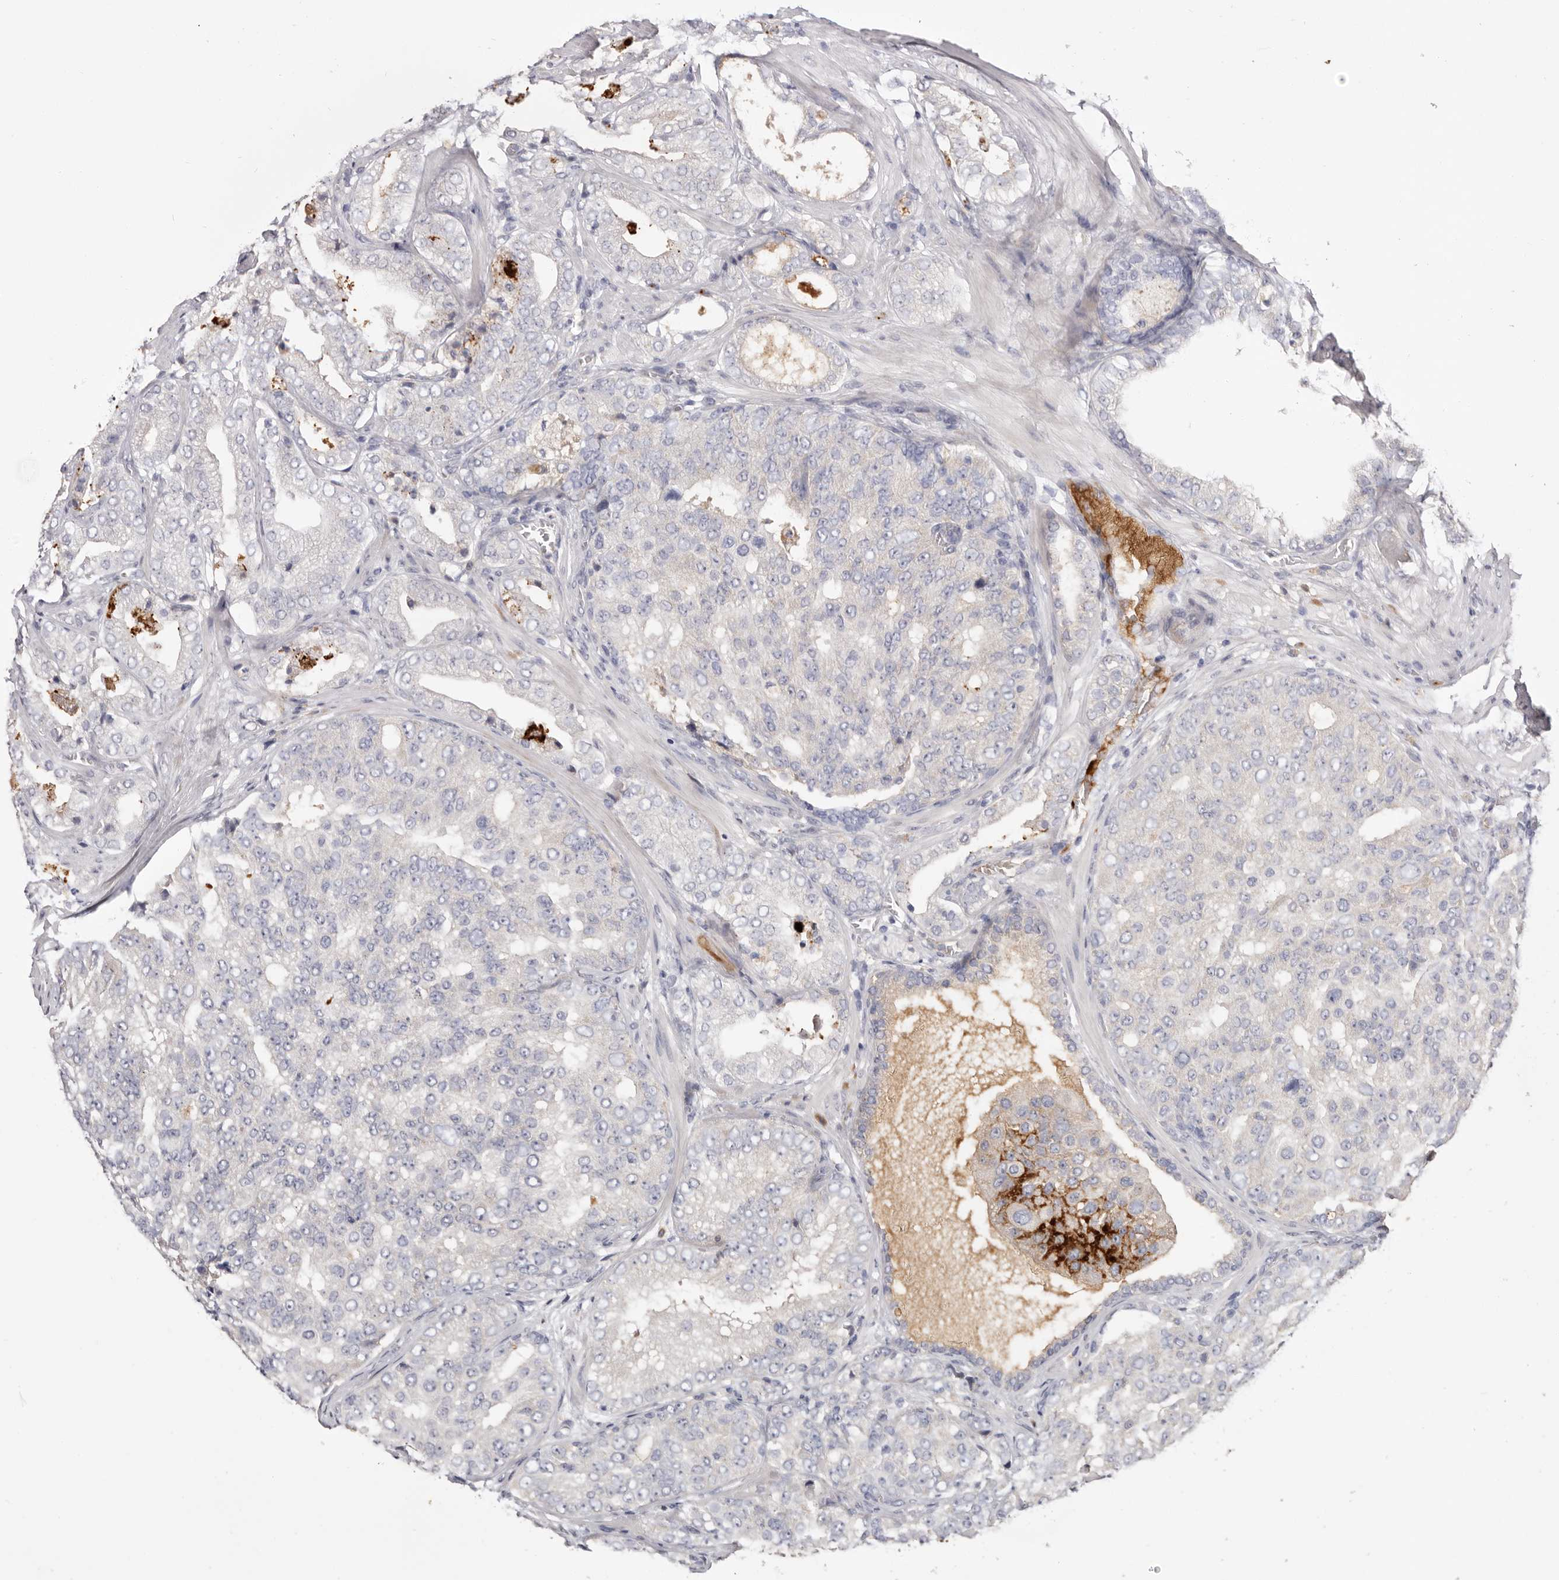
{"staining": {"intensity": "negative", "quantity": "none", "location": "none"}, "tissue": "prostate cancer", "cell_type": "Tumor cells", "image_type": "cancer", "snomed": [{"axis": "morphology", "description": "Adenocarcinoma, High grade"}, {"axis": "topography", "description": "Prostate"}], "caption": "There is no significant positivity in tumor cells of high-grade adenocarcinoma (prostate).", "gene": "LMLN", "patient": {"sex": "male", "age": 58}}